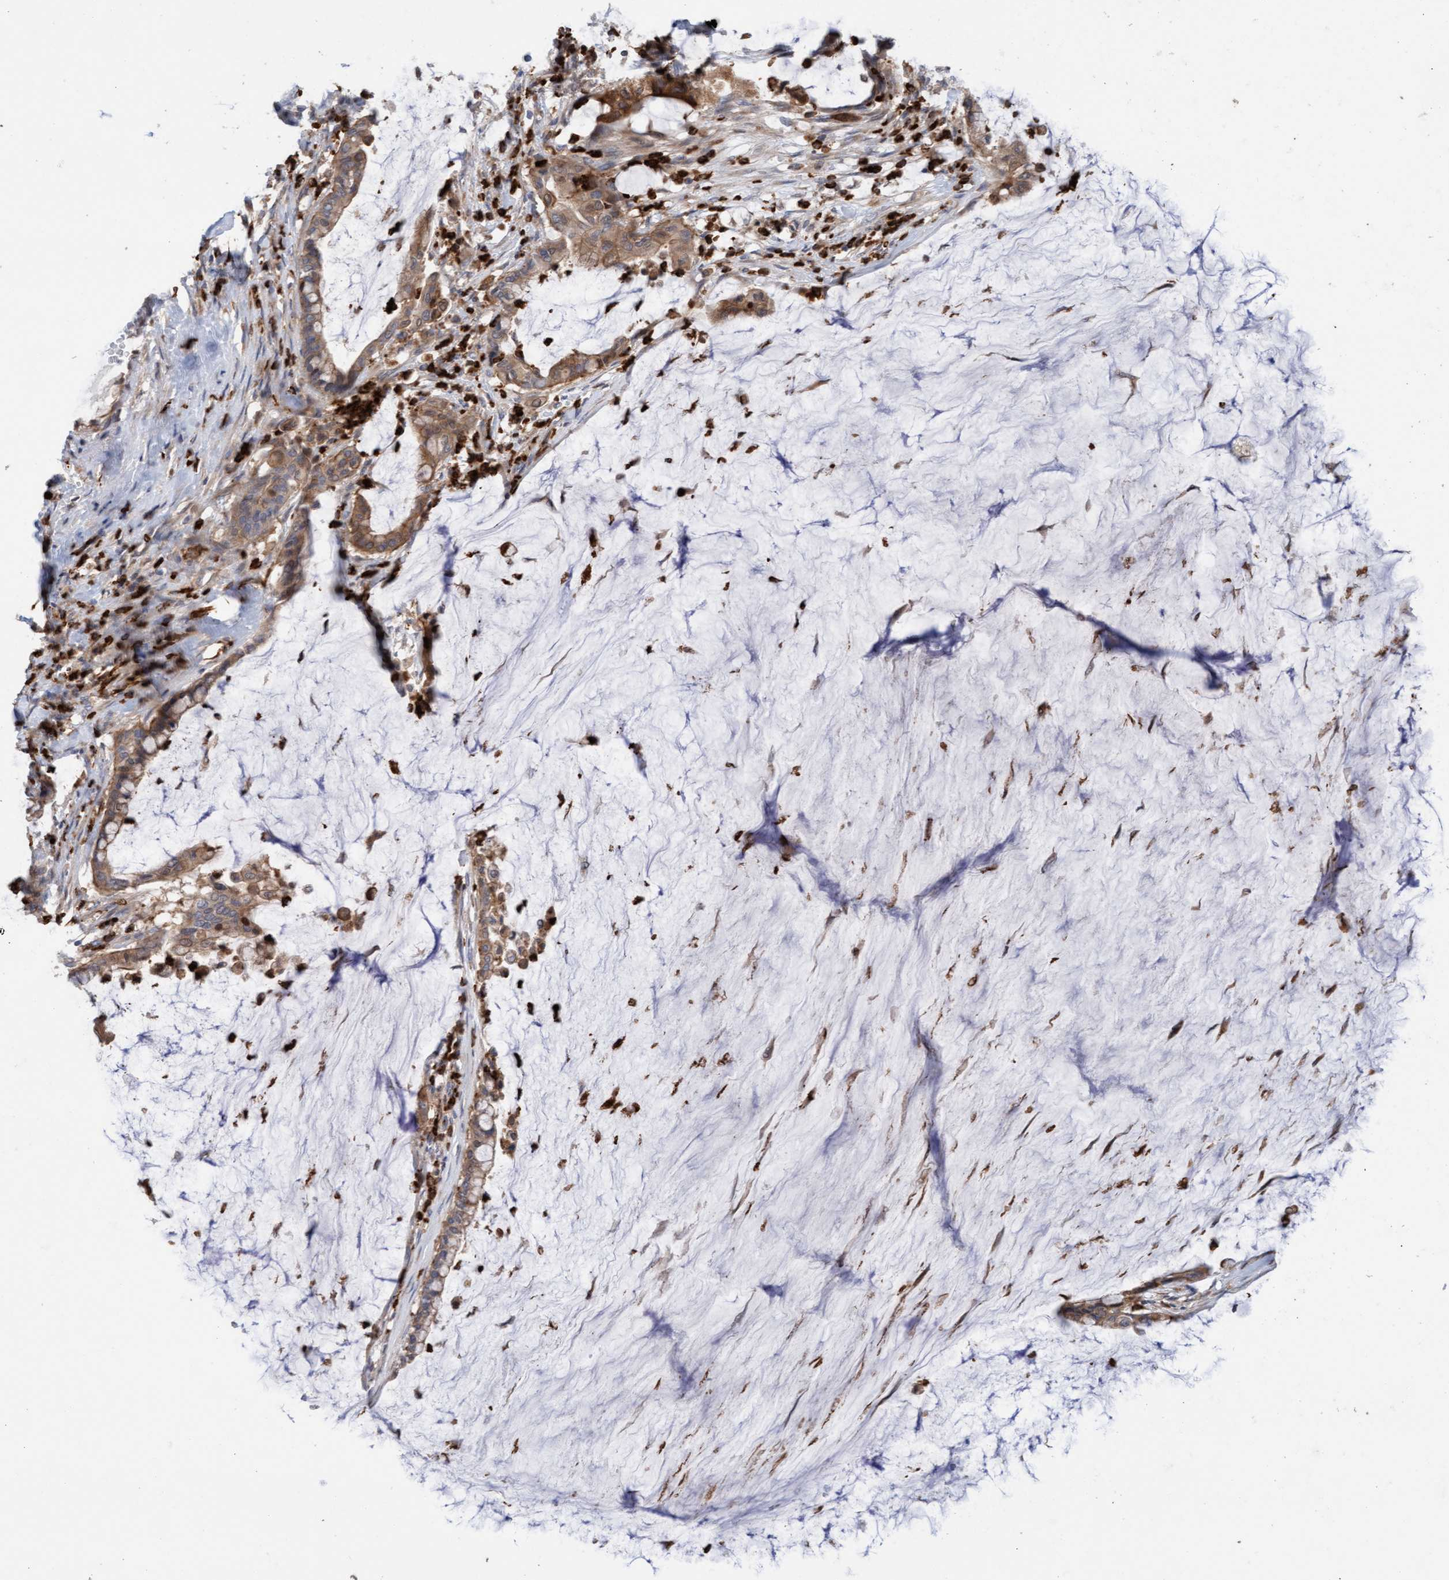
{"staining": {"intensity": "moderate", "quantity": ">75%", "location": "cytoplasmic/membranous"}, "tissue": "pancreatic cancer", "cell_type": "Tumor cells", "image_type": "cancer", "snomed": [{"axis": "morphology", "description": "Adenocarcinoma, NOS"}, {"axis": "topography", "description": "Pancreas"}], "caption": "High-magnification brightfield microscopy of adenocarcinoma (pancreatic) stained with DAB (3,3'-diaminobenzidine) (brown) and counterstained with hematoxylin (blue). tumor cells exhibit moderate cytoplasmic/membranous expression is appreciated in approximately>75% of cells. The protein of interest is stained brown, and the nuclei are stained in blue (DAB (3,3'-diaminobenzidine) IHC with brightfield microscopy, high magnification).", "gene": "MMP8", "patient": {"sex": "male", "age": 41}}